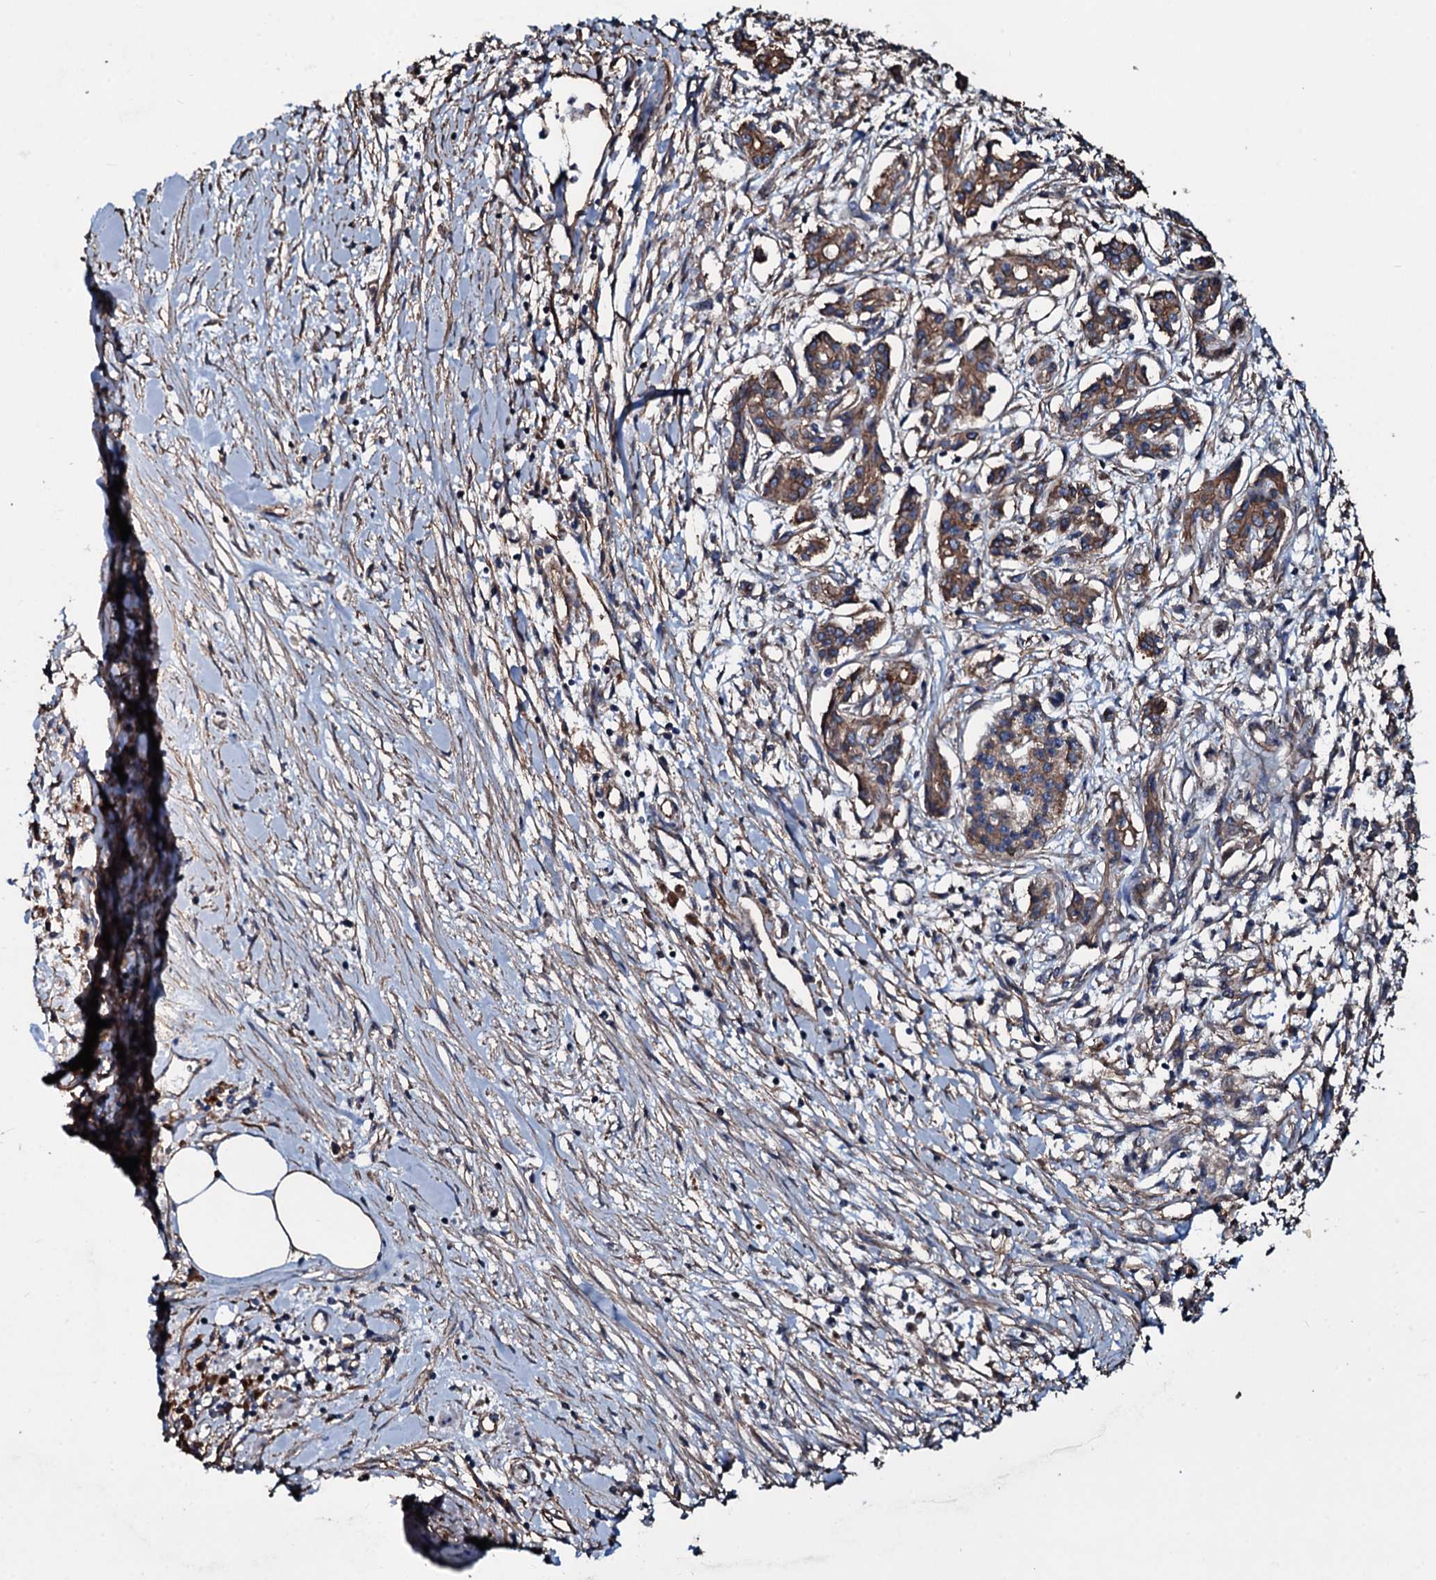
{"staining": {"intensity": "moderate", "quantity": ">75%", "location": "cytoplasmic/membranous"}, "tissue": "pancreatic cancer", "cell_type": "Tumor cells", "image_type": "cancer", "snomed": [{"axis": "morphology", "description": "Adenocarcinoma, NOS"}, {"axis": "topography", "description": "Pancreas"}], "caption": "The immunohistochemical stain highlights moderate cytoplasmic/membranous positivity in tumor cells of pancreatic adenocarcinoma tissue.", "gene": "DMAC2", "patient": {"sex": "female", "age": 50}}